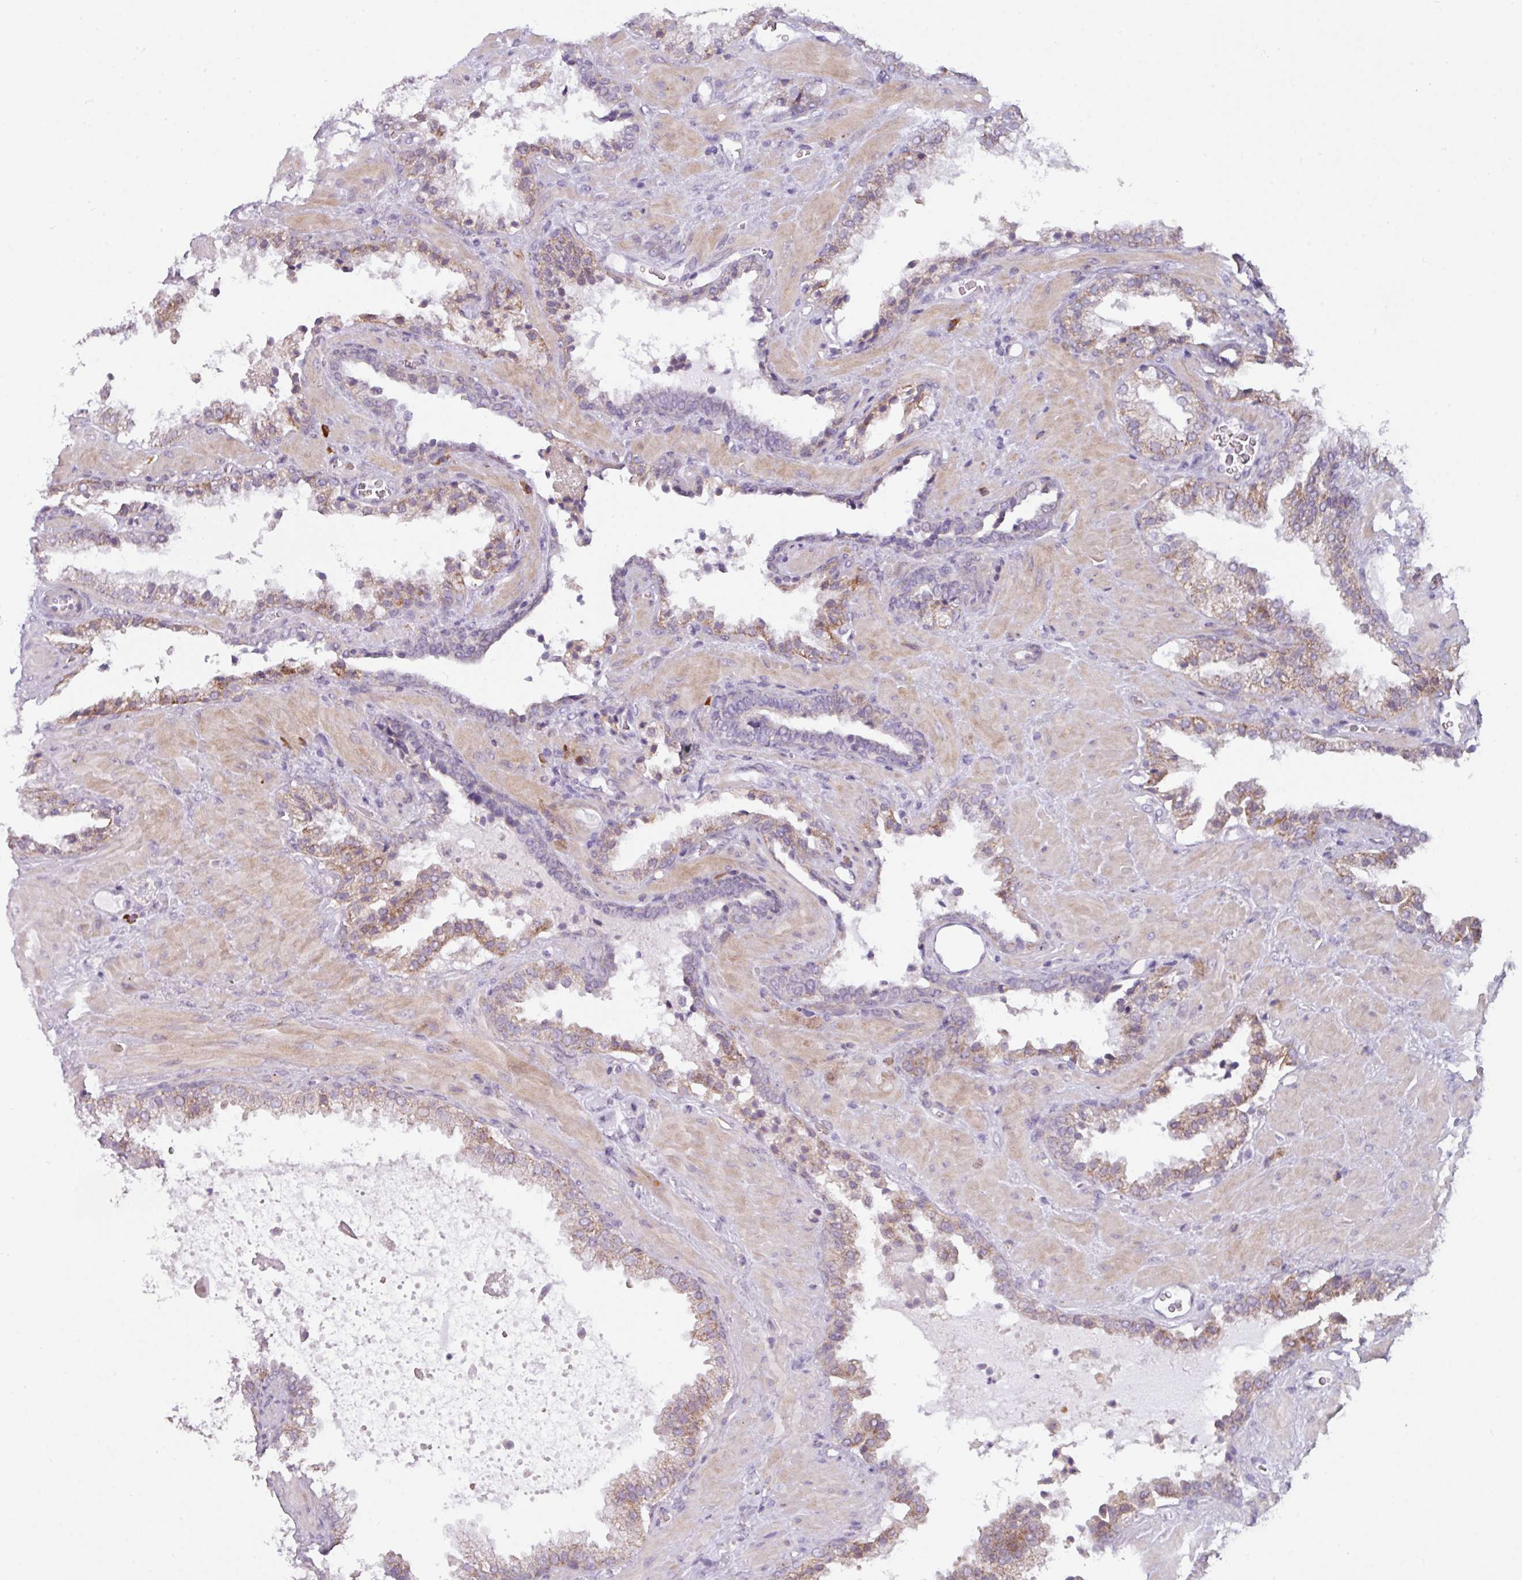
{"staining": {"intensity": "moderate", "quantity": "25%-75%", "location": "cytoplasmic/membranous"}, "tissue": "prostate cancer", "cell_type": "Tumor cells", "image_type": "cancer", "snomed": [{"axis": "morphology", "description": "Adenocarcinoma, Low grade"}, {"axis": "topography", "description": "Prostate"}], "caption": "A micrograph of human prostate cancer stained for a protein exhibits moderate cytoplasmic/membranous brown staining in tumor cells.", "gene": "C2orf68", "patient": {"sex": "male", "age": 62}}